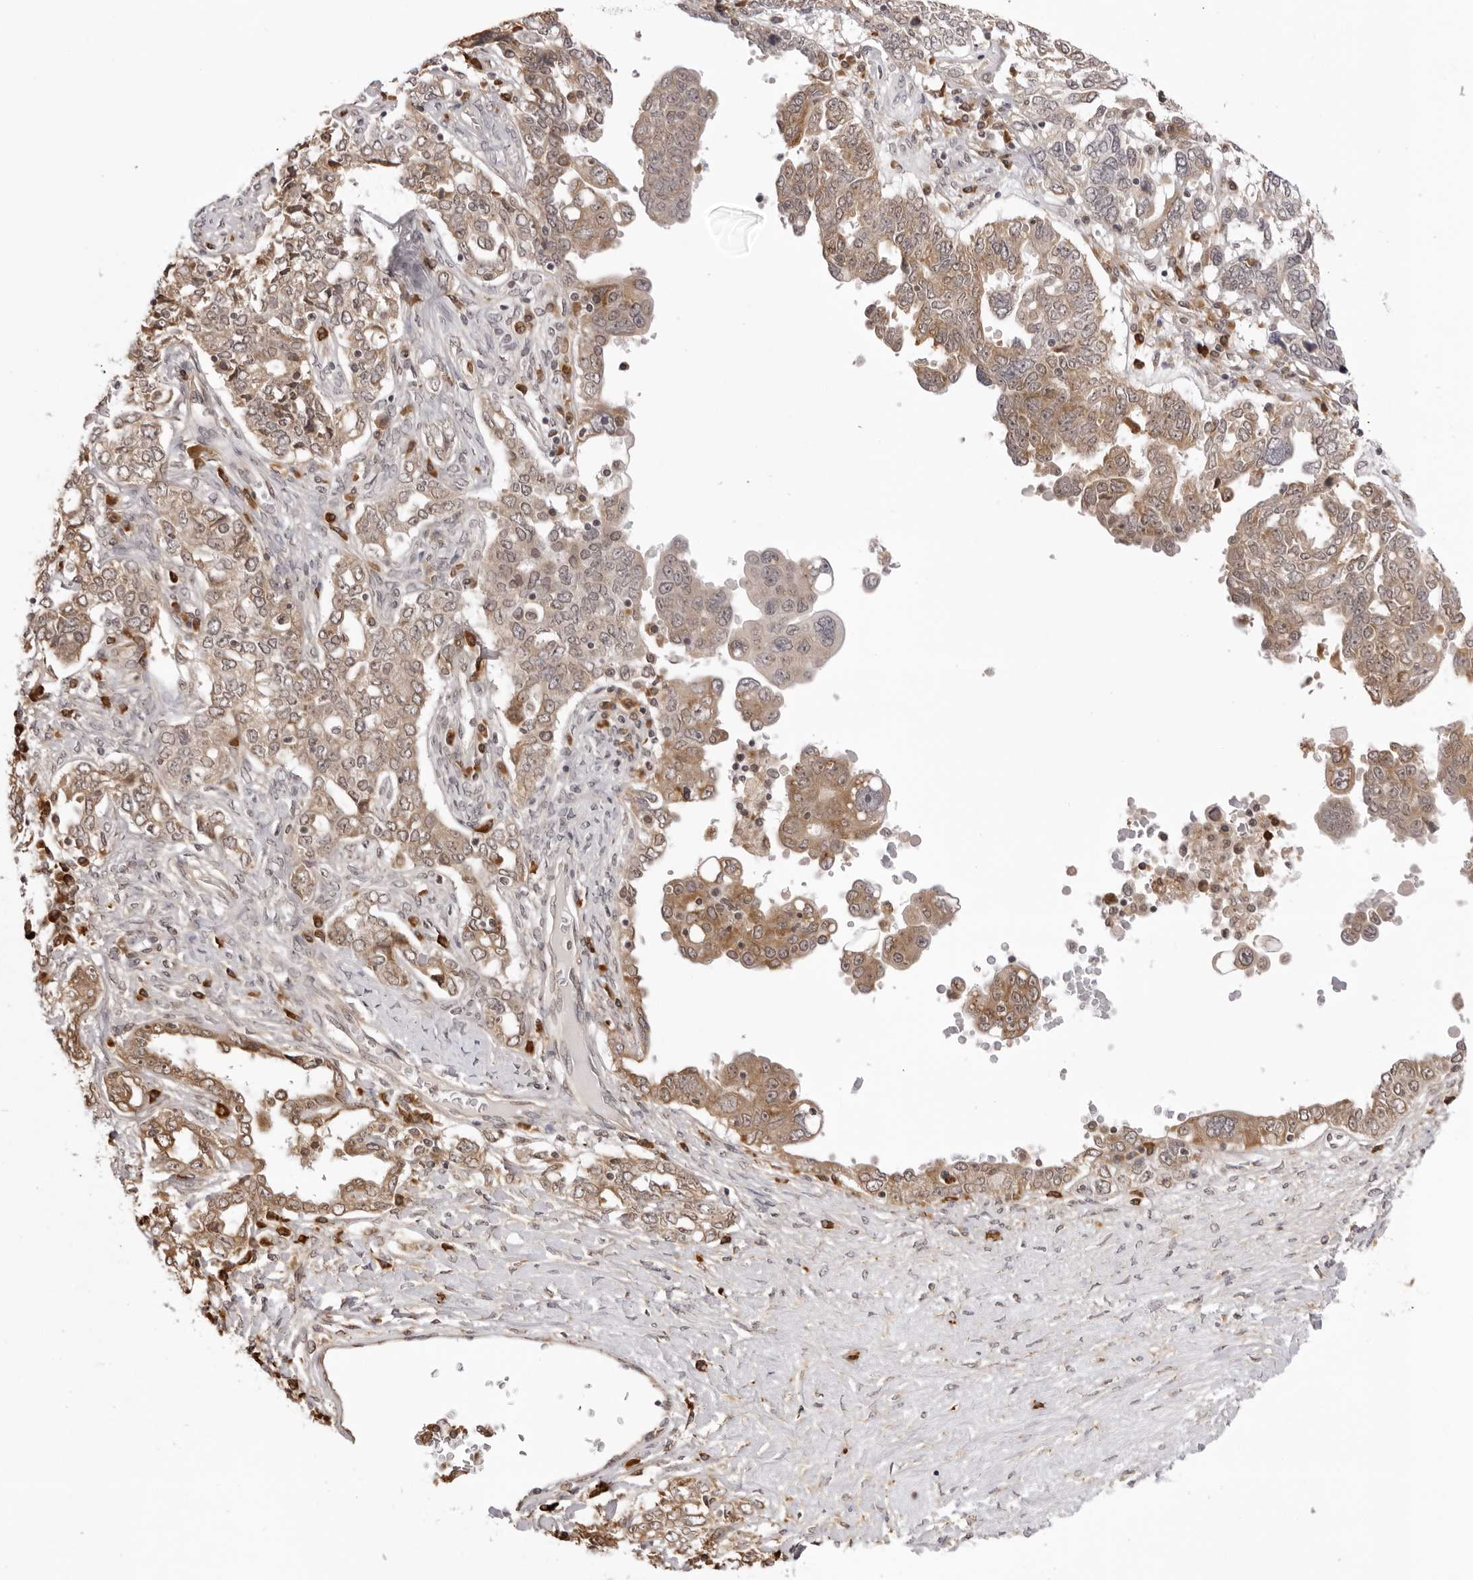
{"staining": {"intensity": "moderate", "quantity": ">75%", "location": "cytoplasmic/membranous"}, "tissue": "ovarian cancer", "cell_type": "Tumor cells", "image_type": "cancer", "snomed": [{"axis": "morphology", "description": "Carcinoma, endometroid"}, {"axis": "topography", "description": "Ovary"}], "caption": "Immunohistochemical staining of ovarian cancer reveals moderate cytoplasmic/membranous protein positivity in about >75% of tumor cells.", "gene": "ZC3H11A", "patient": {"sex": "female", "age": 62}}